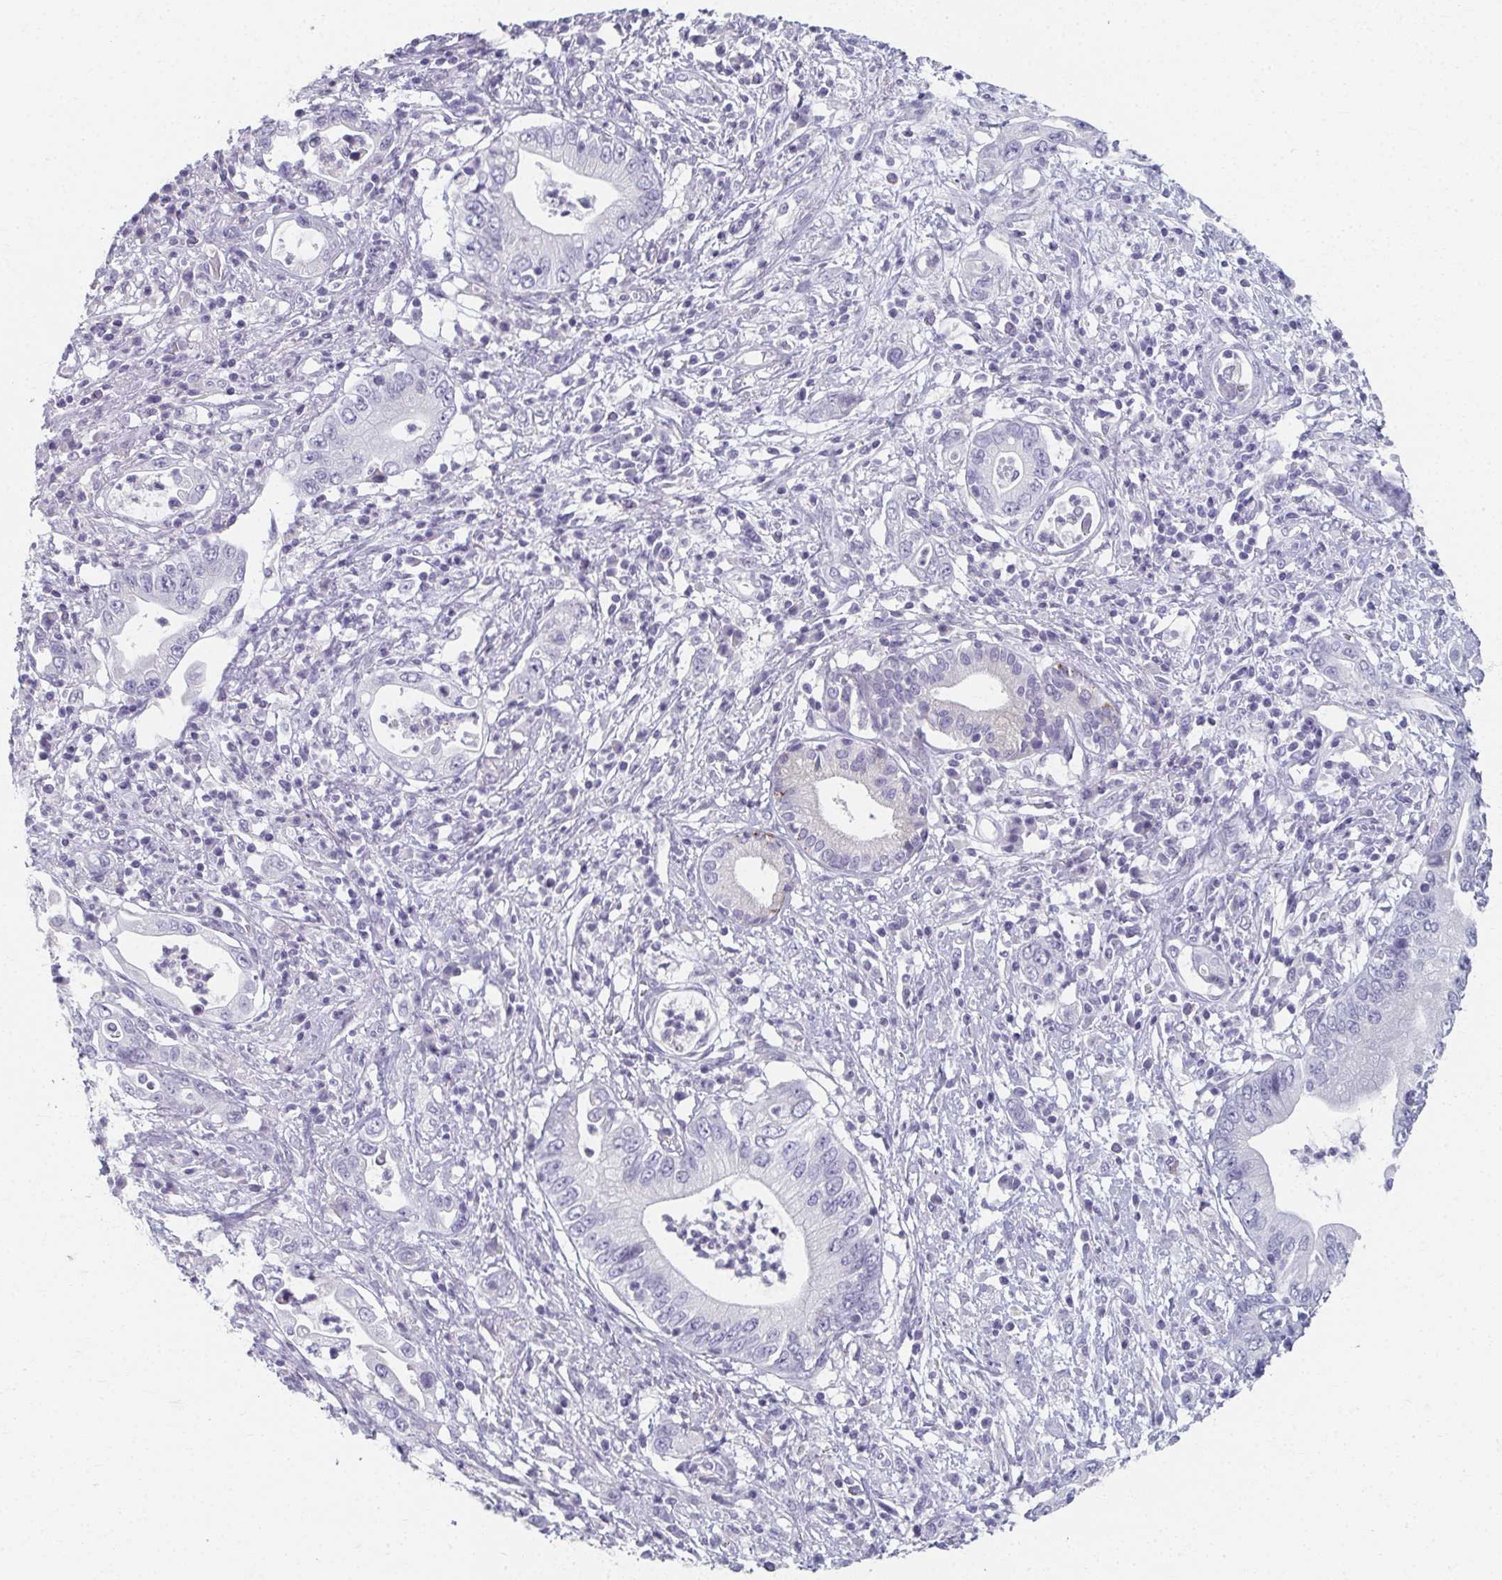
{"staining": {"intensity": "negative", "quantity": "none", "location": "none"}, "tissue": "pancreatic cancer", "cell_type": "Tumor cells", "image_type": "cancer", "snomed": [{"axis": "morphology", "description": "Adenocarcinoma, NOS"}, {"axis": "topography", "description": "Pancreas"}], "caption": "High magnification brightfield microscopy of pancreatic cancer (adenocarcinoma) stained with DAB (brown) and counterstained with hematoxylin (blue): tumor cells show no significant positivity.", "gene": "CAMKV", "patient": {"sex": "female", "age": 72}}